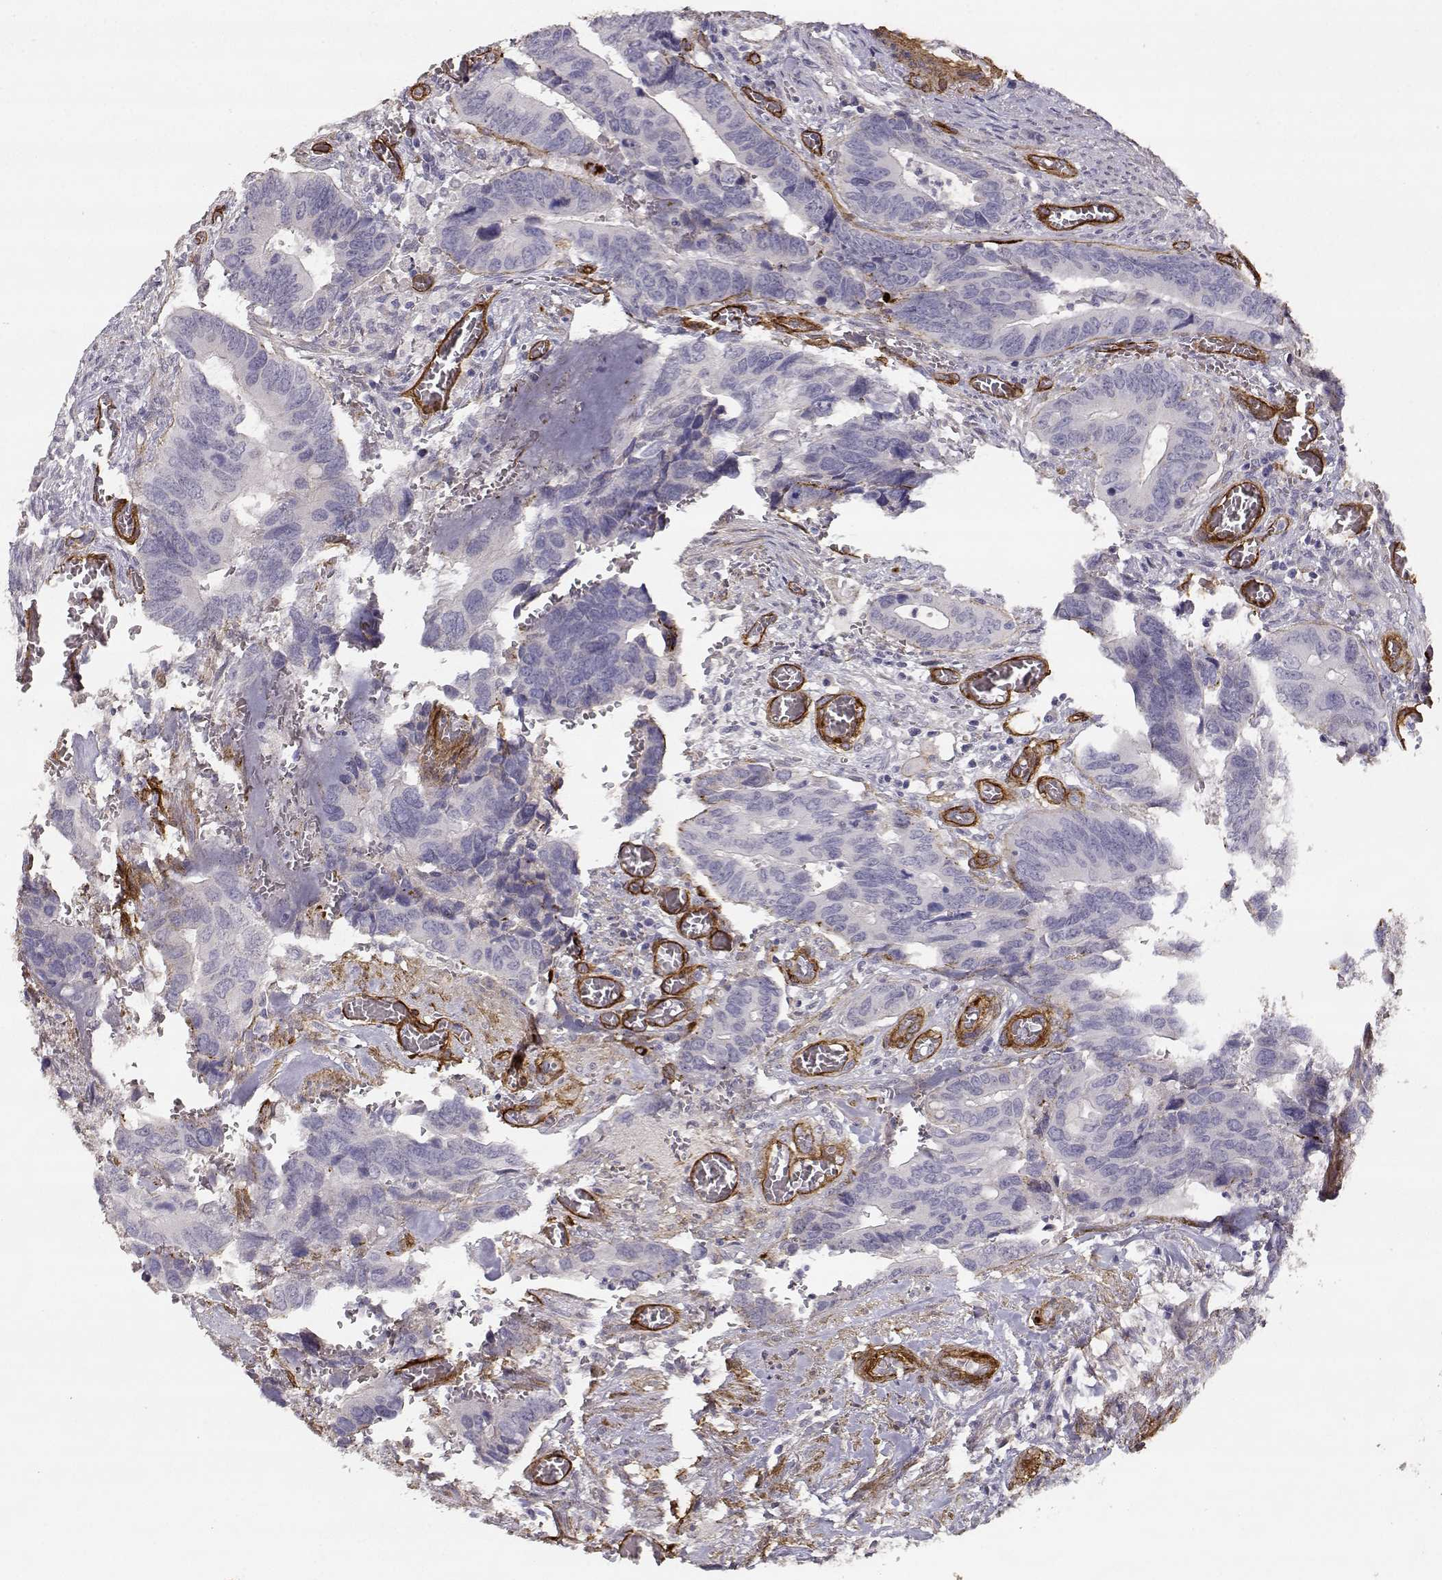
{"staining": {"intensity": "negative", "quantity": "none", "location": "none"}, "tissue": "colorectal cancer", "cell_type": "Tumor cells", "image_type": "cancer", "snomed": [{"axis": "morphology", "description": "Adenocarcinoma, NOS"}, {"axis": "topography", "description": "Colon"}], "caption": "Immunohistochemical staining of colorectal cancer (adenocarcinoma) exhibits no significant staining in tumor cells. The staining is performed using DAB brown chromogen with nuclei counter-stained in using hematoxylin.", "gene": "LAMC1", "patient": {"sex": "male", "age": 49}}